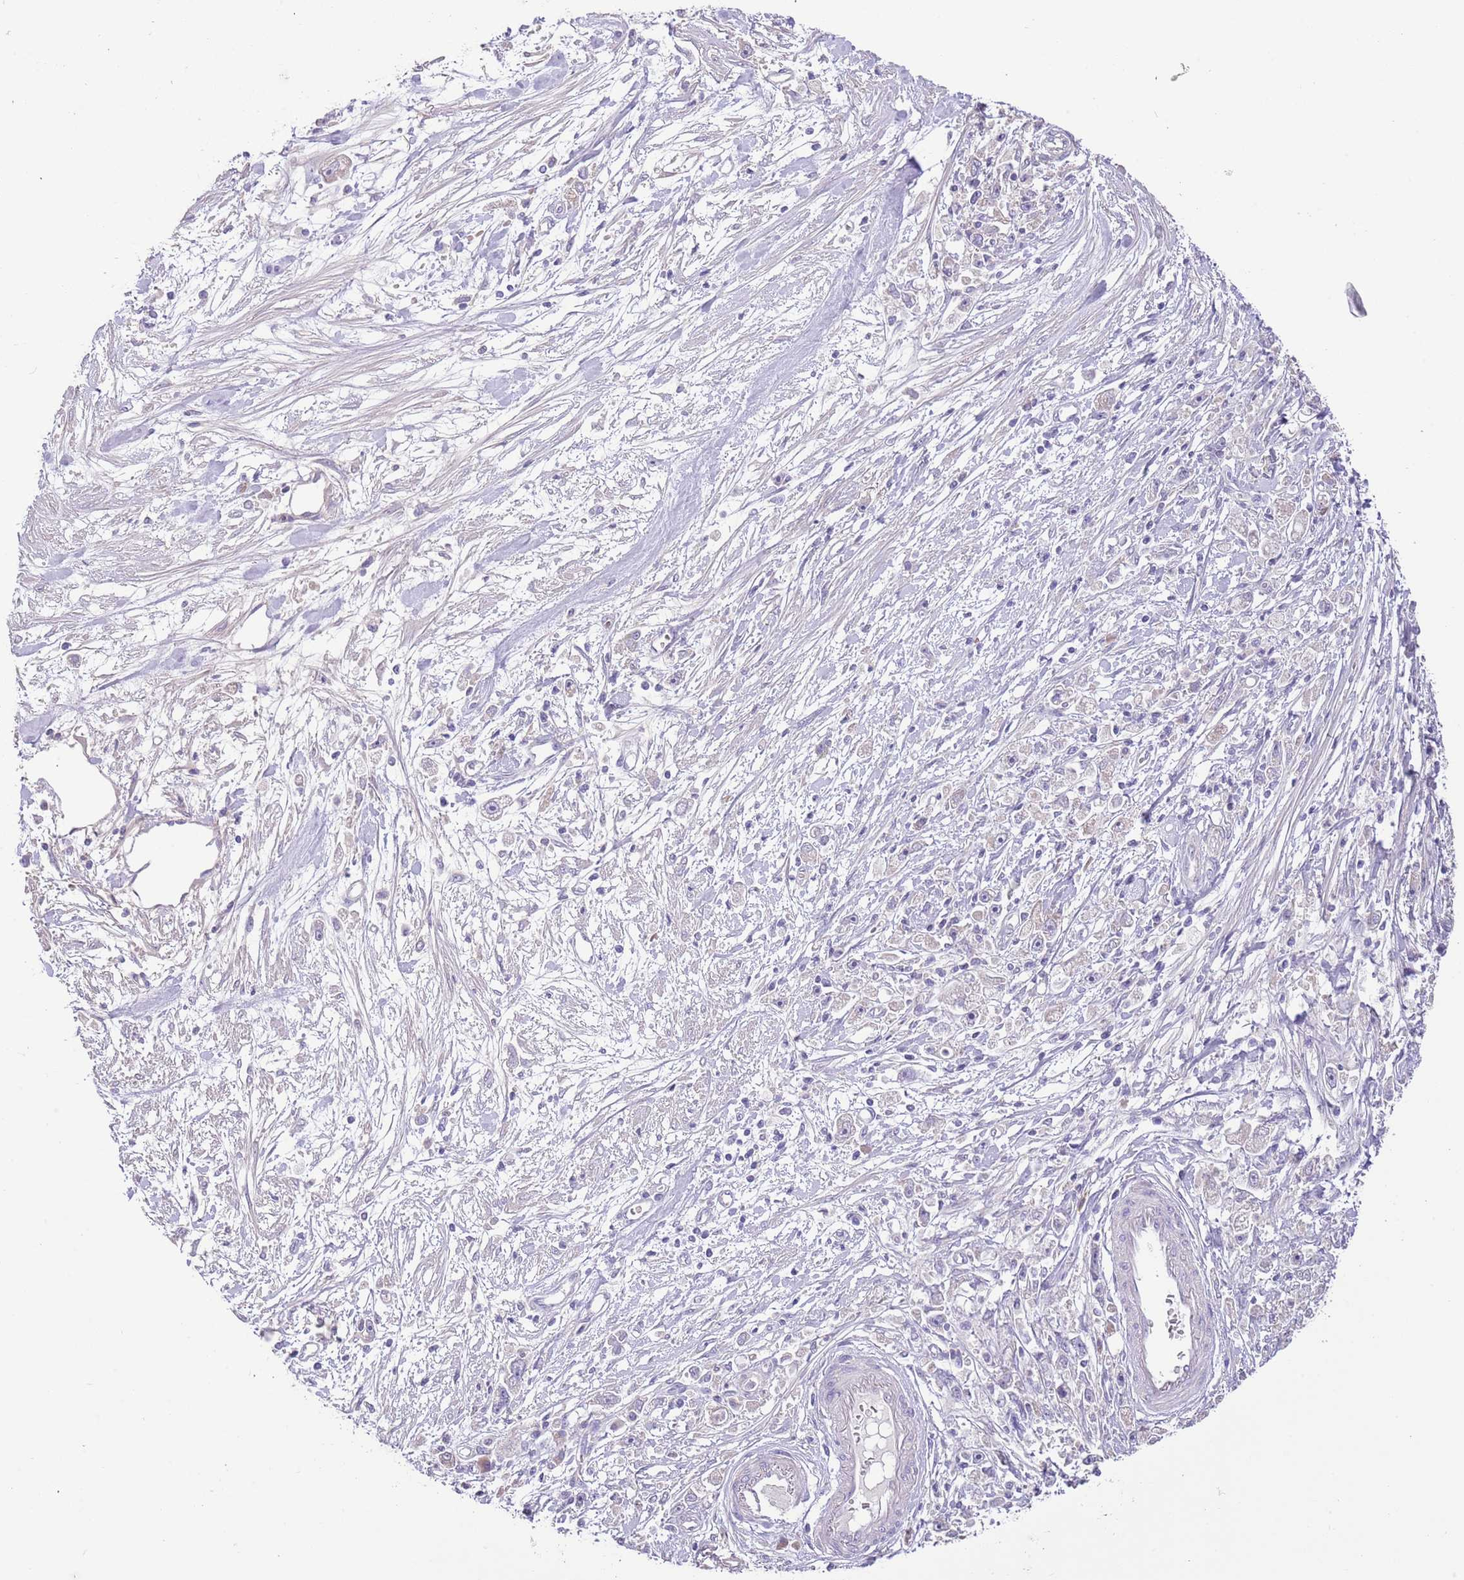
{"staining": {"intensity": "negative", "quantity": "none", "location": "none"}, "tissue": "stomach cancer", "cell_type": "Tumor cells", "image_type": "cancer", "snomed": [{"axis": "morphology", "description": "Adenocarcinoma, NOS"}, {"axis": "topography", "description": "Stomach"}], "caption": "The histopathology image exhibits no staining of tumor cells in adenocarcinoma (stomach).", "gene": "ZNF658", "patient": {"sex": "female", "age": 59}}